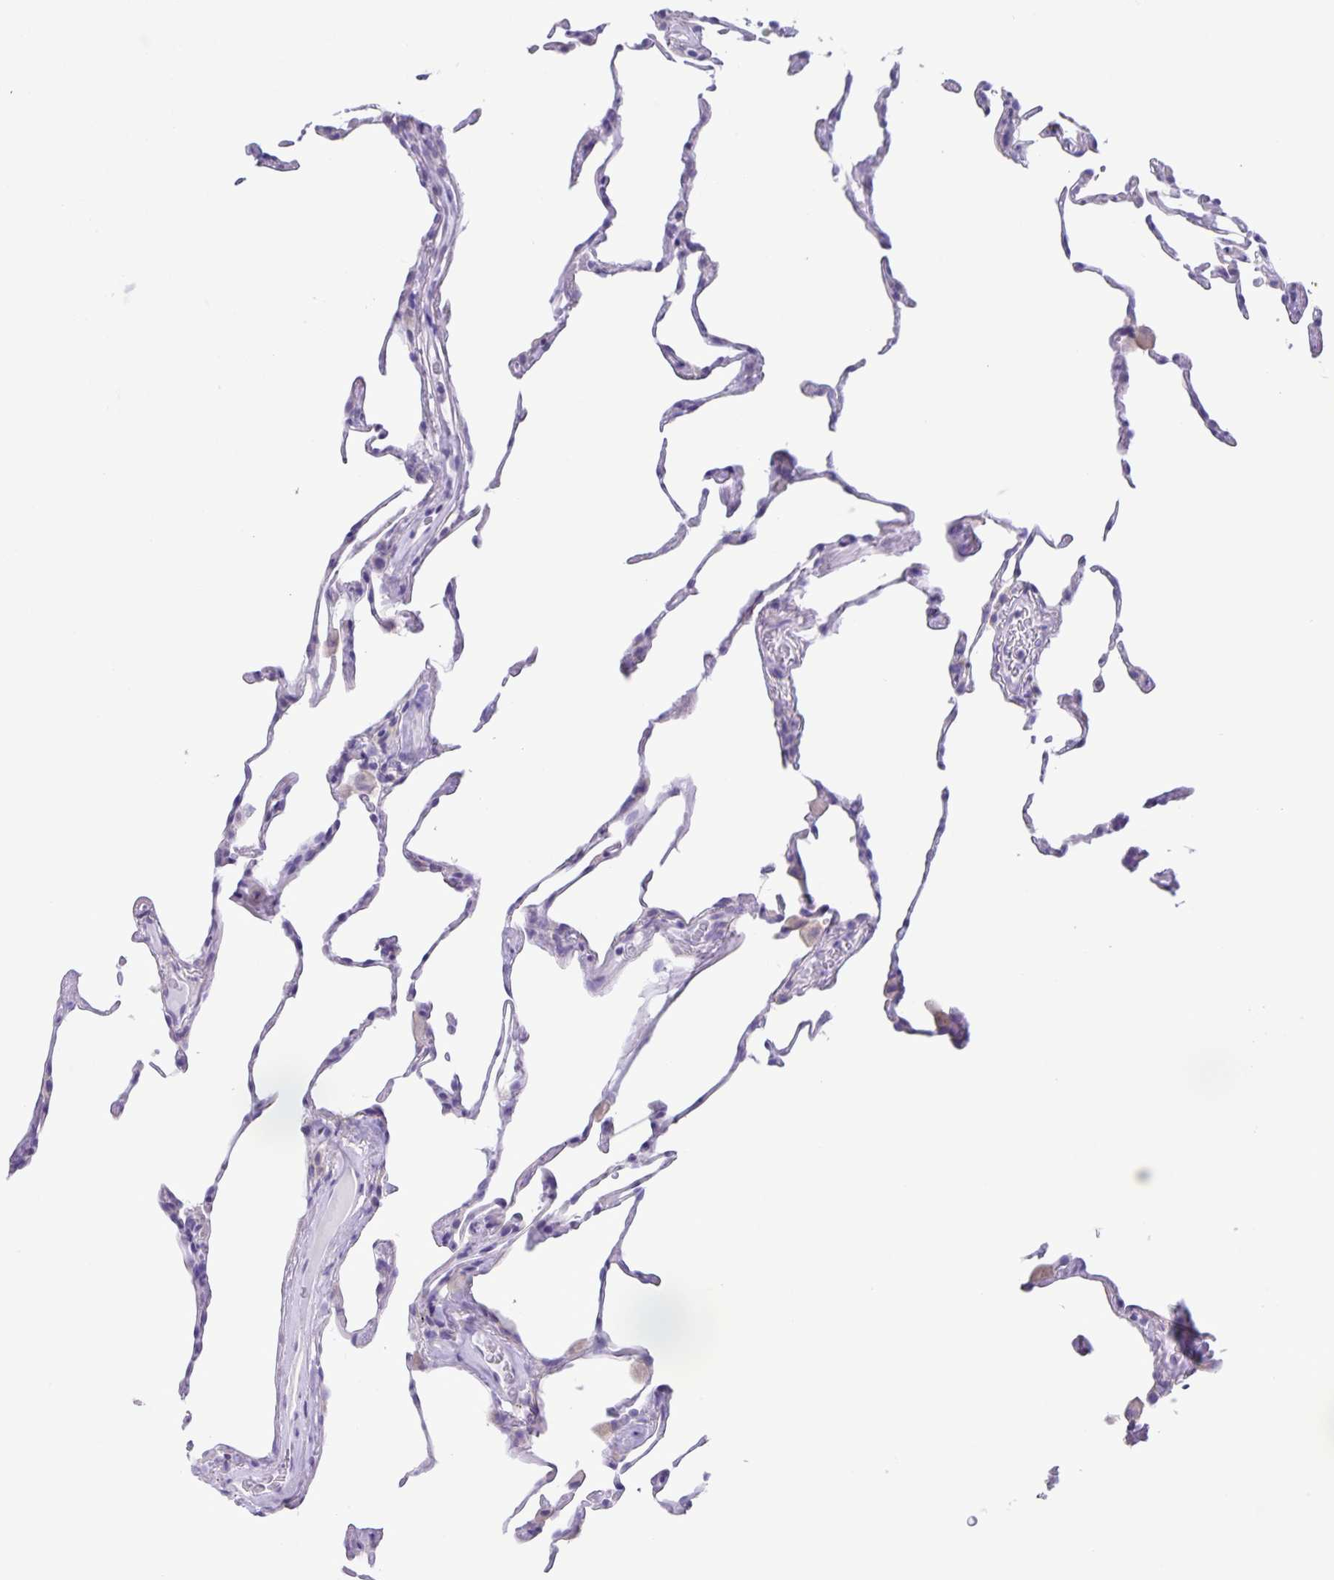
{"staining": {"intensity": "negative", "quantity": "none", "location": "none"}, "tissue": "lung", "cell_type": "Alveolar cells", "image_type": "normal", "snomed": [{"axis": "morphology", "description": "Normal tissue, NOS"}, {"axis": "topography", "description": "Lung"}], "caption": "An image of human lung is negative for staining in alveolar cells. (Immunohistochemistry (ihc), brightfield microscopy, high magnification).", "gene": "CAPSL", "patient": {"sex": "female", "age": 57}}